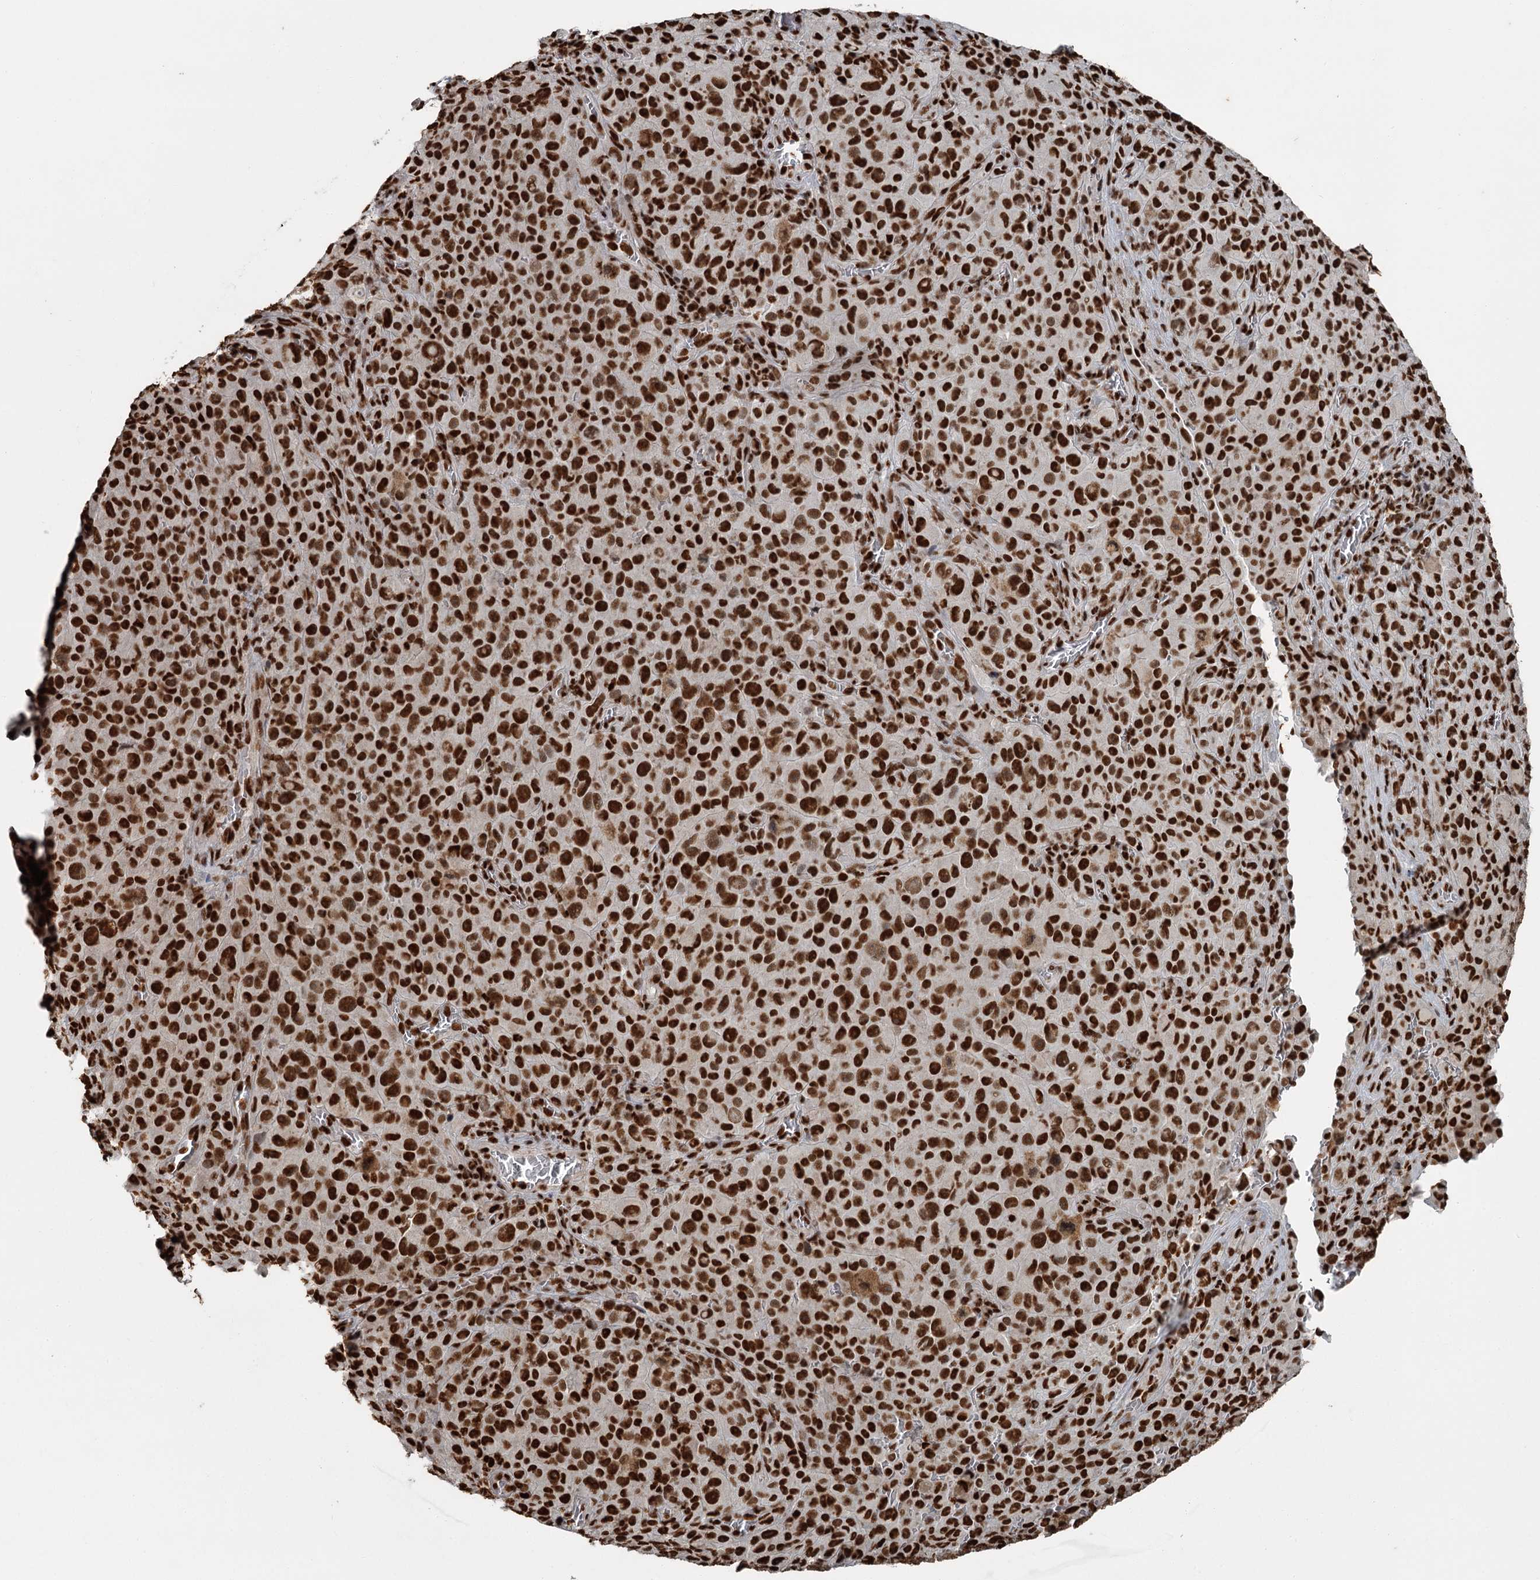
{"staining": {"intensity": "strong", "quantity": ">75%", "location": "nuclear"}, "tissue": "melanoma", "cell_type": "Tumor cells", "image_type": "cancer", "snomed": [{"axis": "morphology", "description": "Malignant melanoma, NOS"}, {"axis": "topography", "description": "Skin"}], "caption": "About >75% of tumor cells in human malignant melanoma demonstrate strong nuclear protein positivity as visualized by brown immunohistochemical staining.", "gene": "RBBP7", "patient": {"sex": "female", "age": 82}}